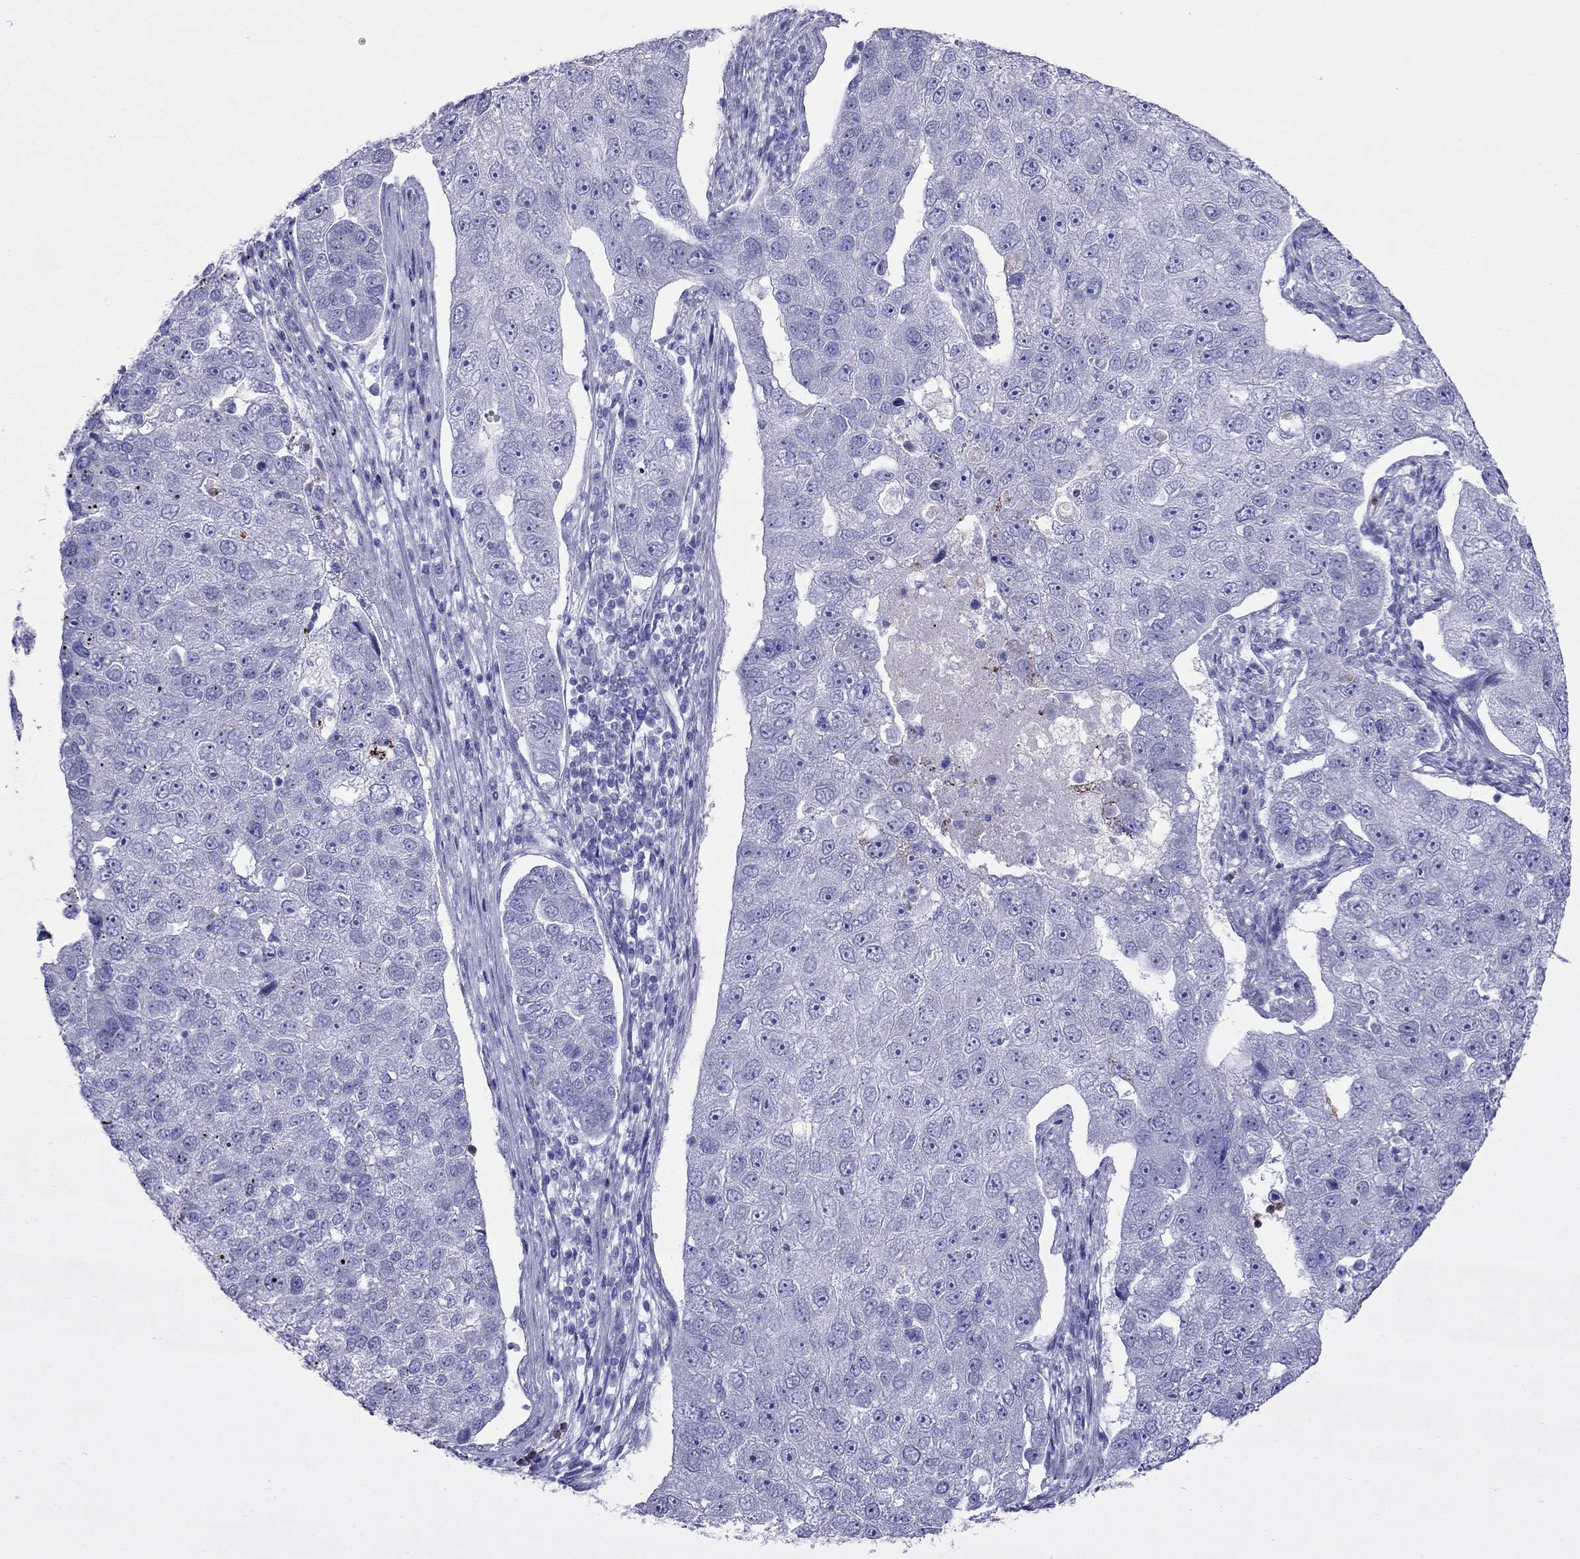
{"staining": {"intensity": "negative", "quantity": "none", "location": "none"}, "tissue": "pancreatic cancer", "cell_type": "Tumor cells", "image_type": "cancer", "snomed": [{"axis": "morphology", "description": "Adenocarcinoma, NOS"}, {"axis": "topography", "description": "Pancreas"}], "caption": "This is an IHC micrograph of pancreatic cancer. There is no expression in tumor cells.", "gene": "SPINT4", "patient": {"sex": "female", "age": 61}}